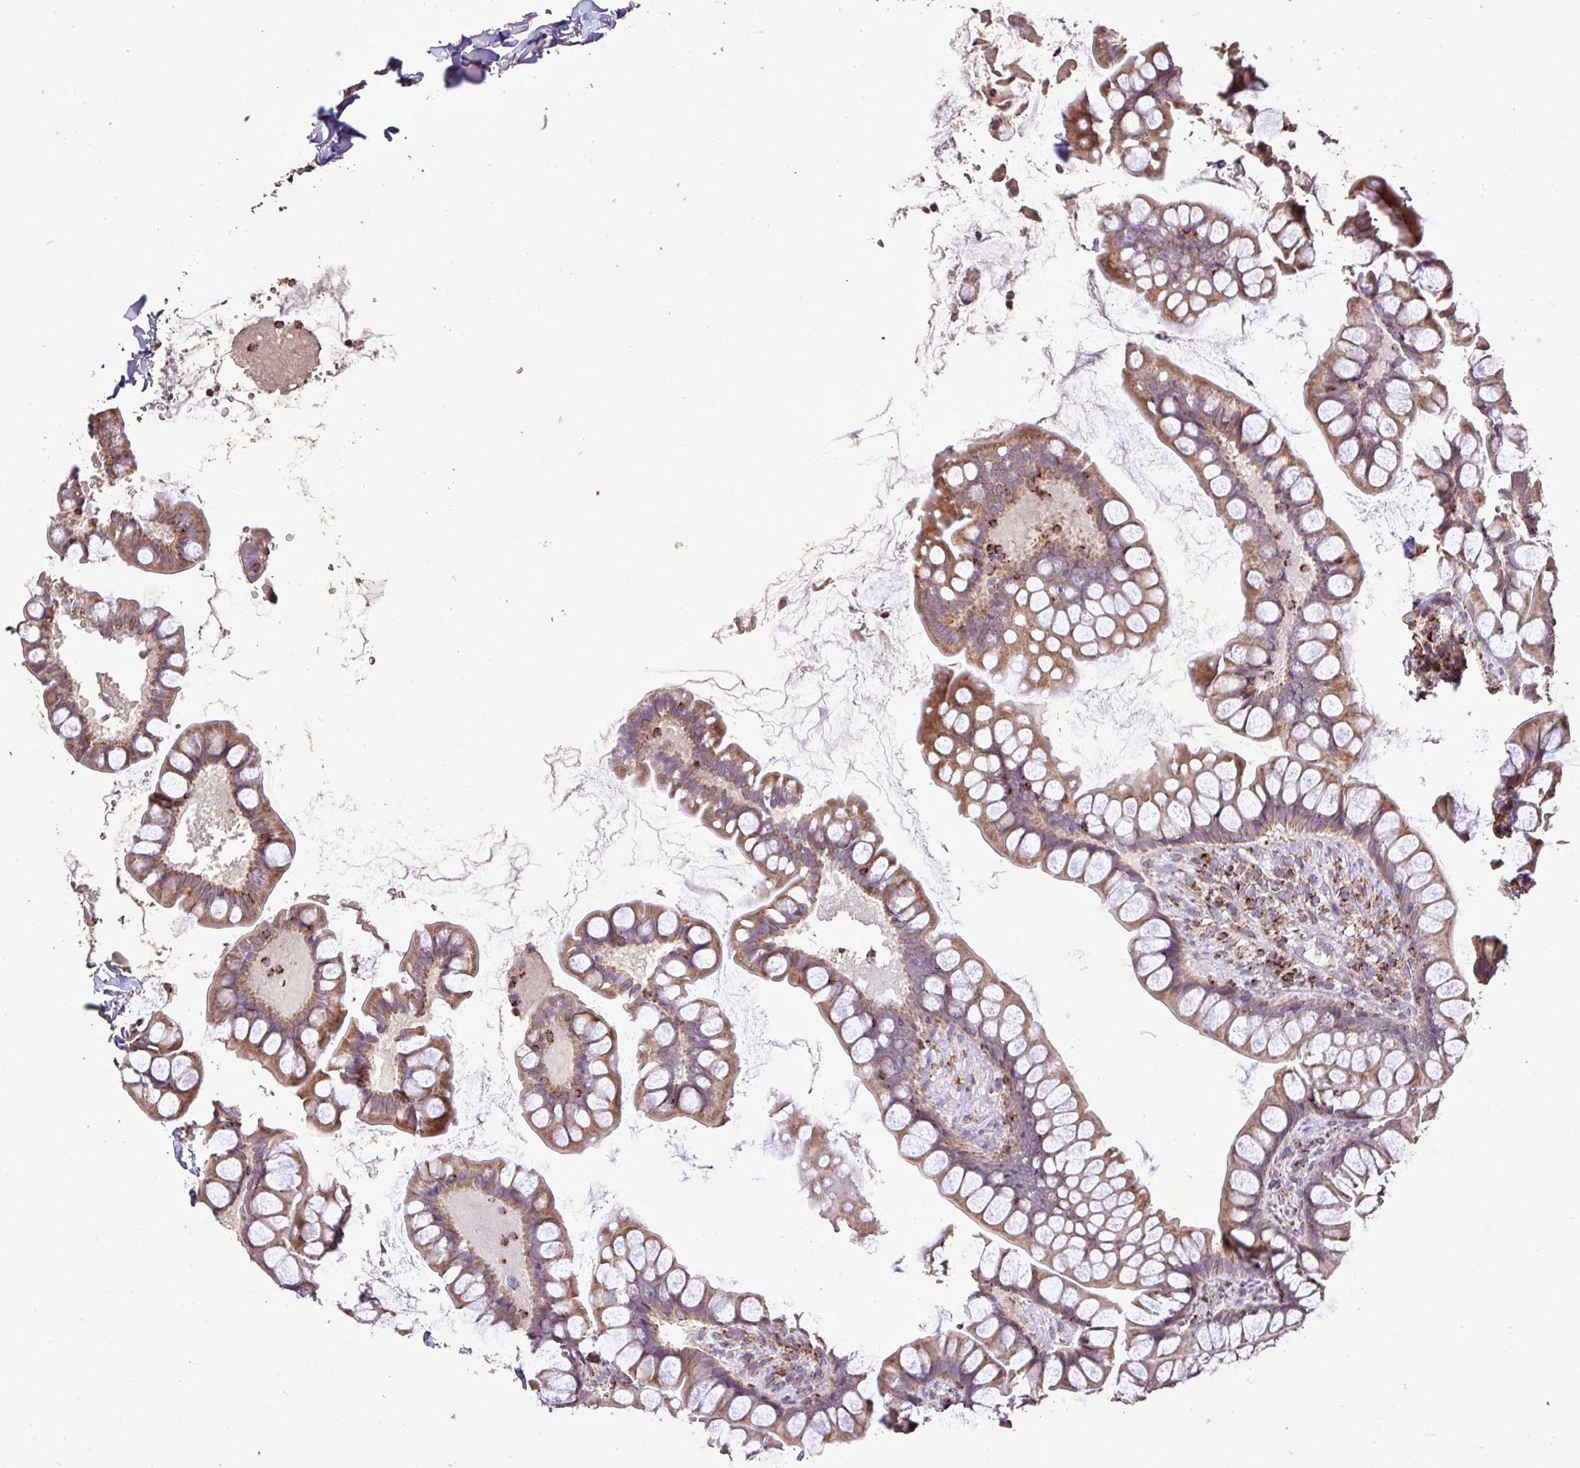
{"staining": {"intensity": "moderate", "quantity": ">75%", "location": "cytoplasmic/membranous"}, "tissue": "small intestine", "cell_type": "Glandular cells", "image_type": "normal", "snomed": [{"axis": "morphology", "description": "Normal tissue, NOS"}, {"axis": "topography", "description": "Small intestine"}], "caption": "Unremarkable small intestine displays moderate cytoplasmic/membranous staining in about >75% of glandular cells (IHC, brightfield microscopy, high magnification)..", "gene": "AGK", "patient": {"sex": "male", "age": 70}}